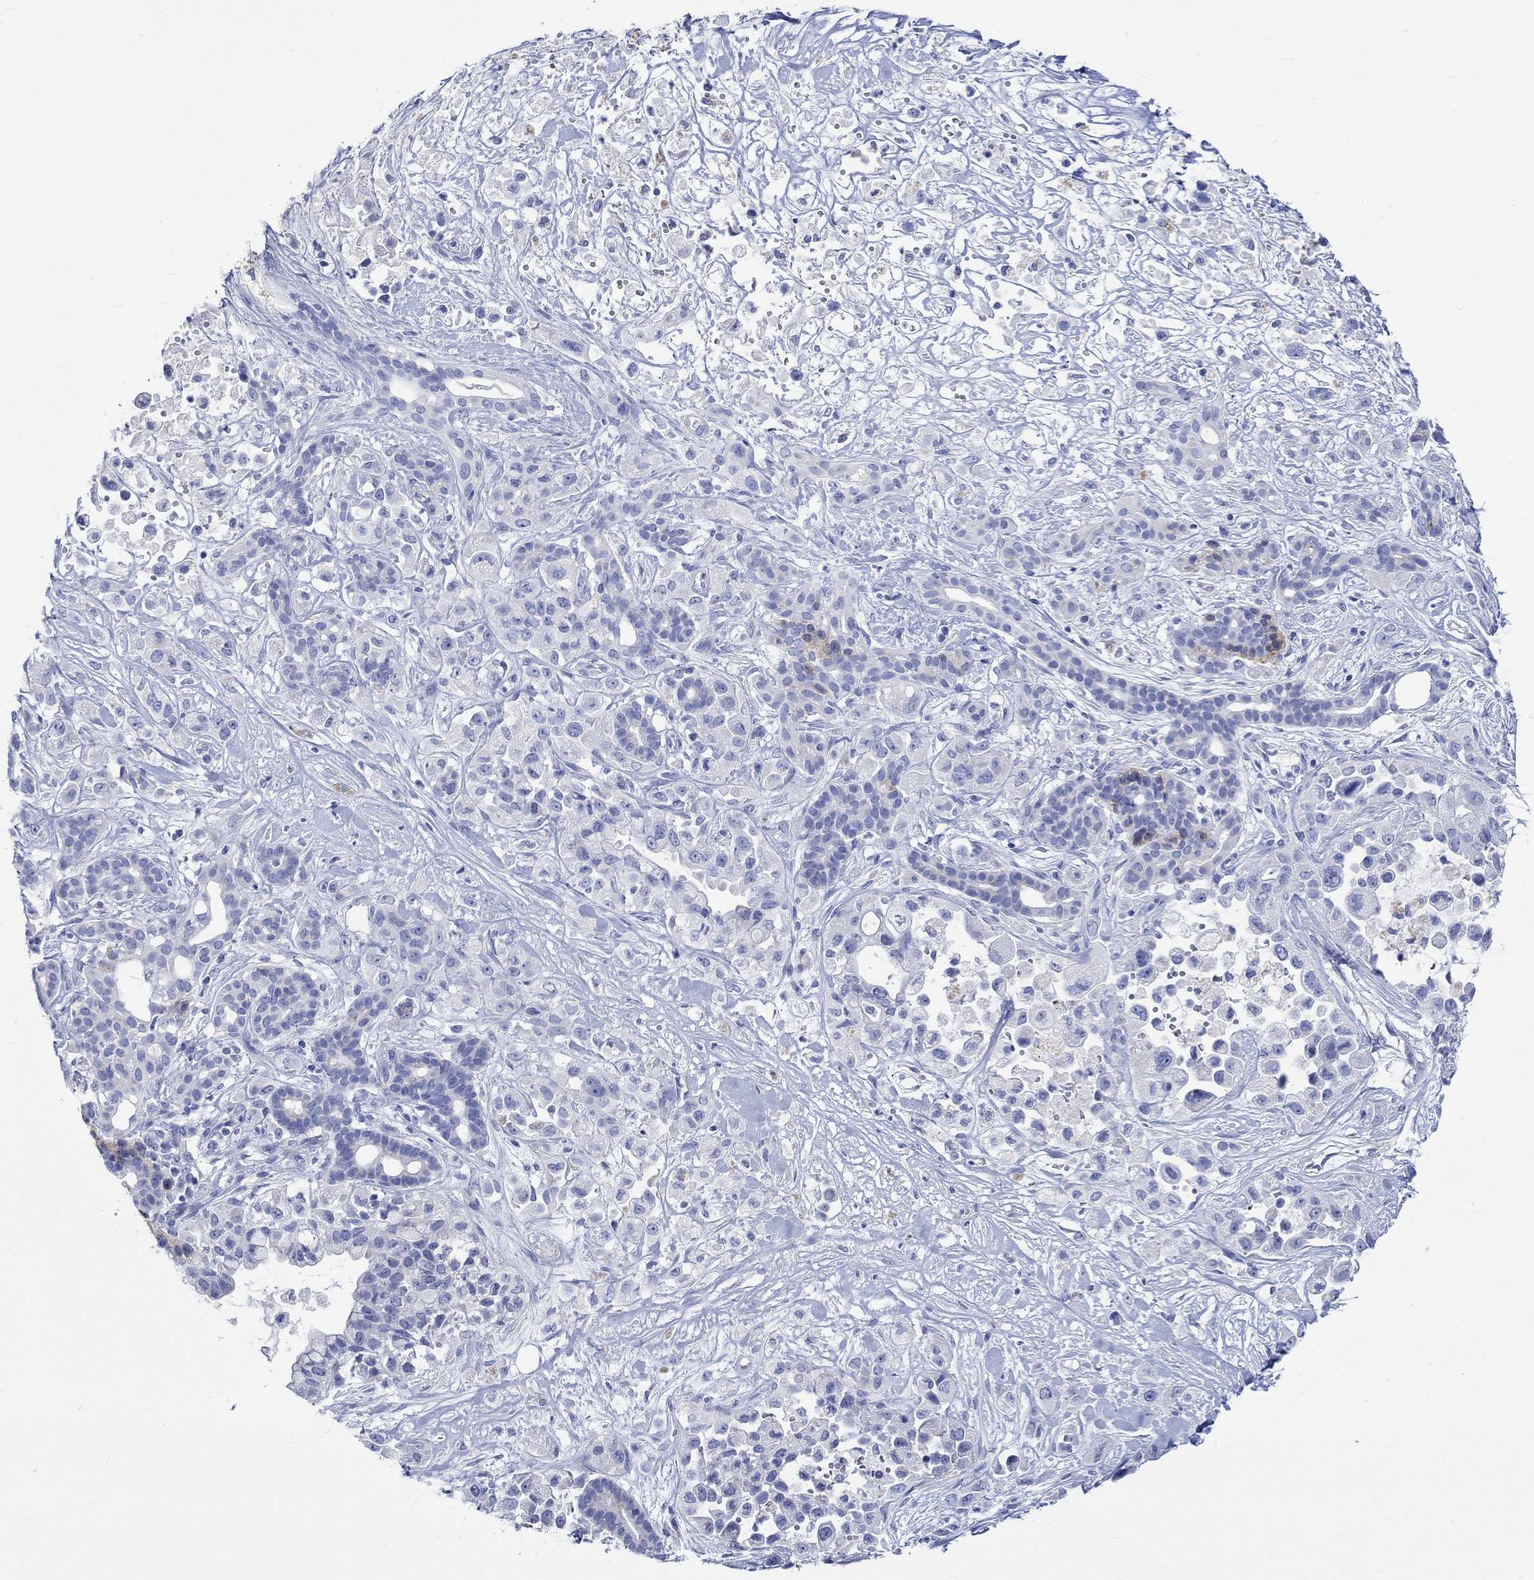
{"staining": {"intensity": "negative", "quantity": "none", "location": "none"}, "tissue": "pancreatic cancer", "cell_type": "Tumor cells", "image_type": "cancer", "snomed": [{"axis": "morphology", "description": "Adenocarcinoma, NOS"}, {"axis": "topography", "description": "Pancreas"}], "caption": "Tumor cells are negative for protein expression in human adenocarcinoma (pancreatic).", "gene": "CPLX2", "patient": {"sex": "male", "age": 44}}